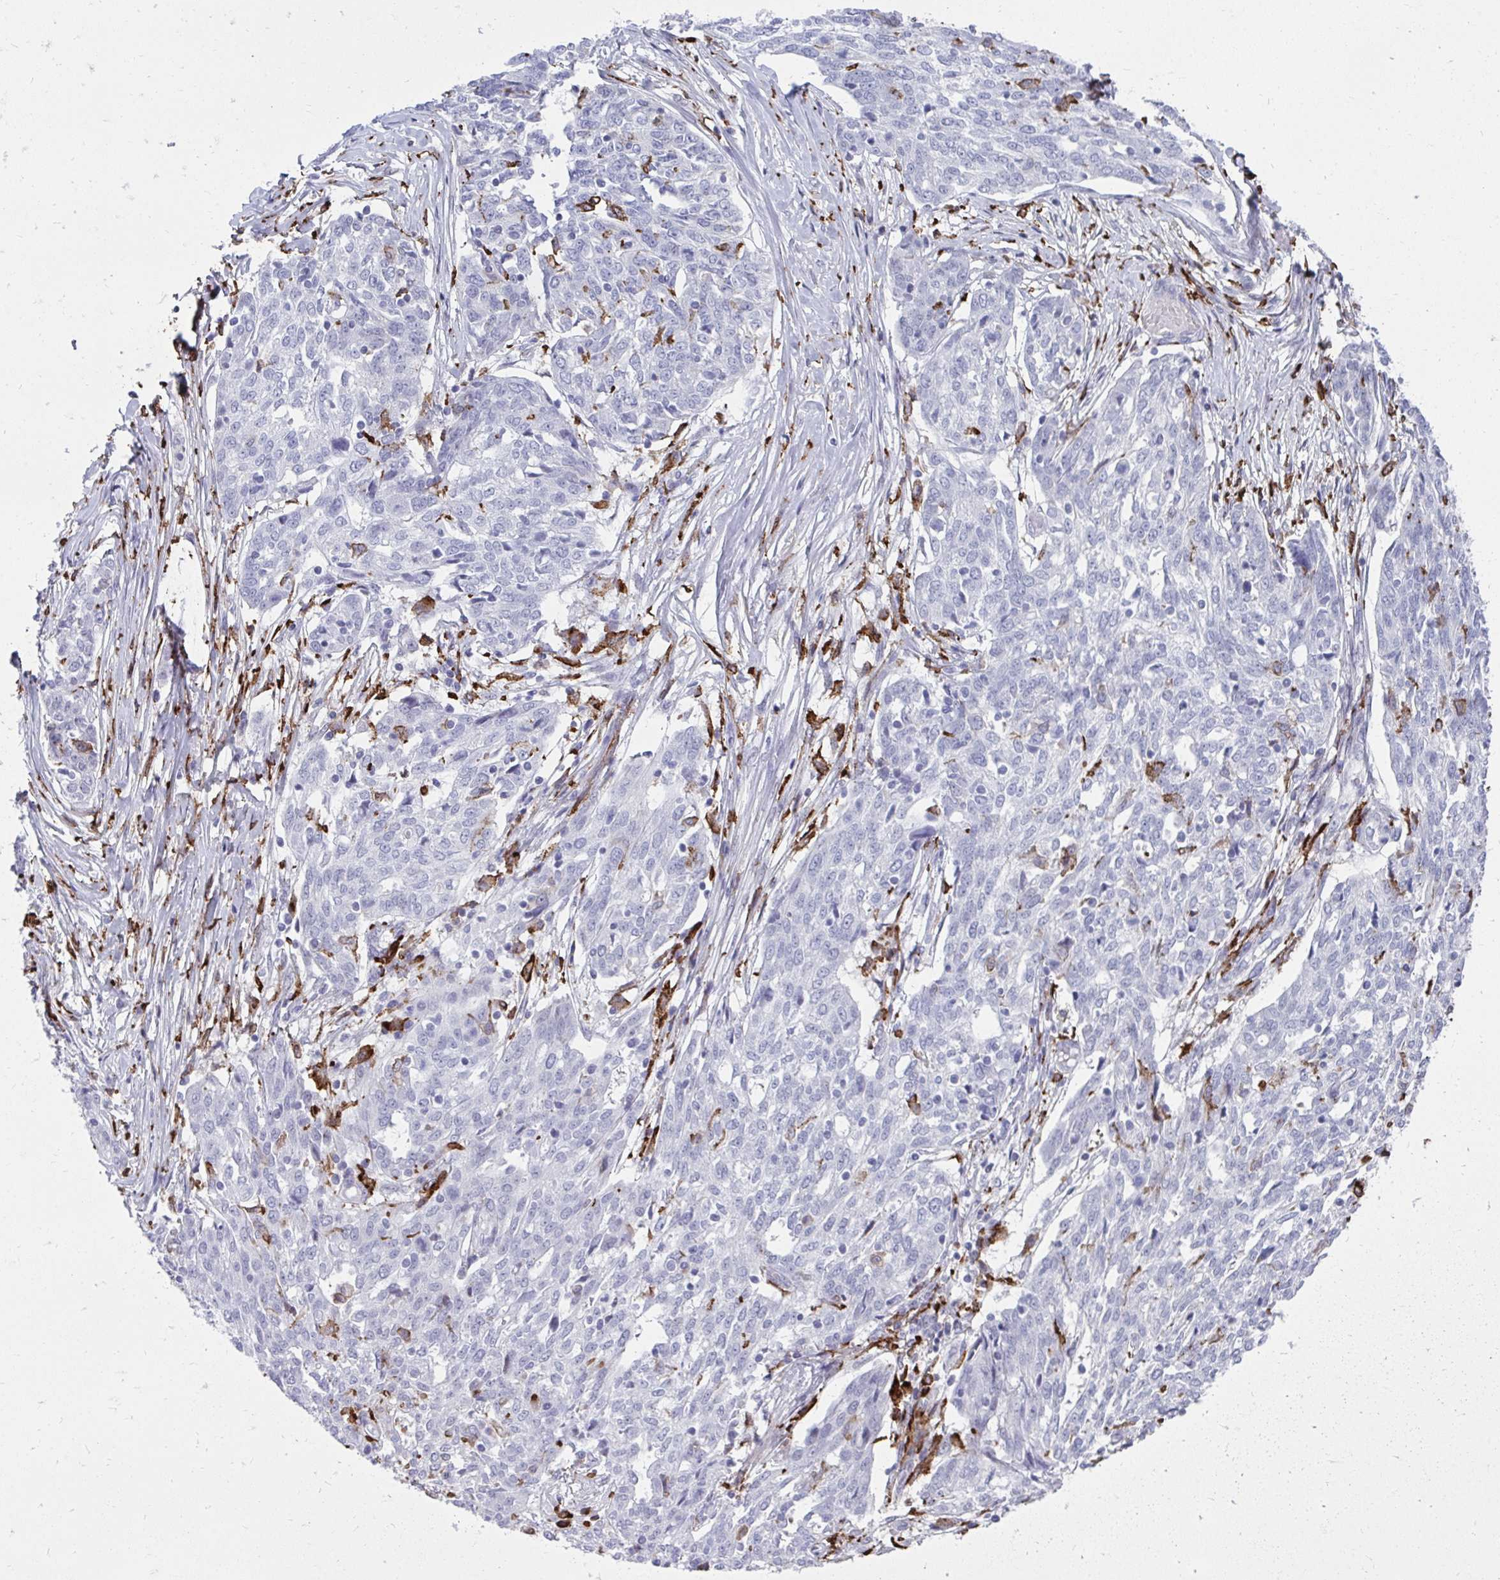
{"staining": {"intensity": "negative", "quantity": "none", "location": "none"}, "tissue": "ovarian cancer", "cell_type": "Tumor cells", "image_type": "cancer", "snomed": [{"axis": "morphology", "description": "Cystadenocarcinoma, serous, NOS"}, {"axis": "topography", "description": "Ovary"}], "caption": "High magnification brightfield microscopy of ovarian serous cystadenocarcinoma stained with DAB (brown) and counterstained with hematoxylin (blue): tumor cells show no significant positivity.", "gene": "CD163", "patient": {"sex": "female", "age": 67}}